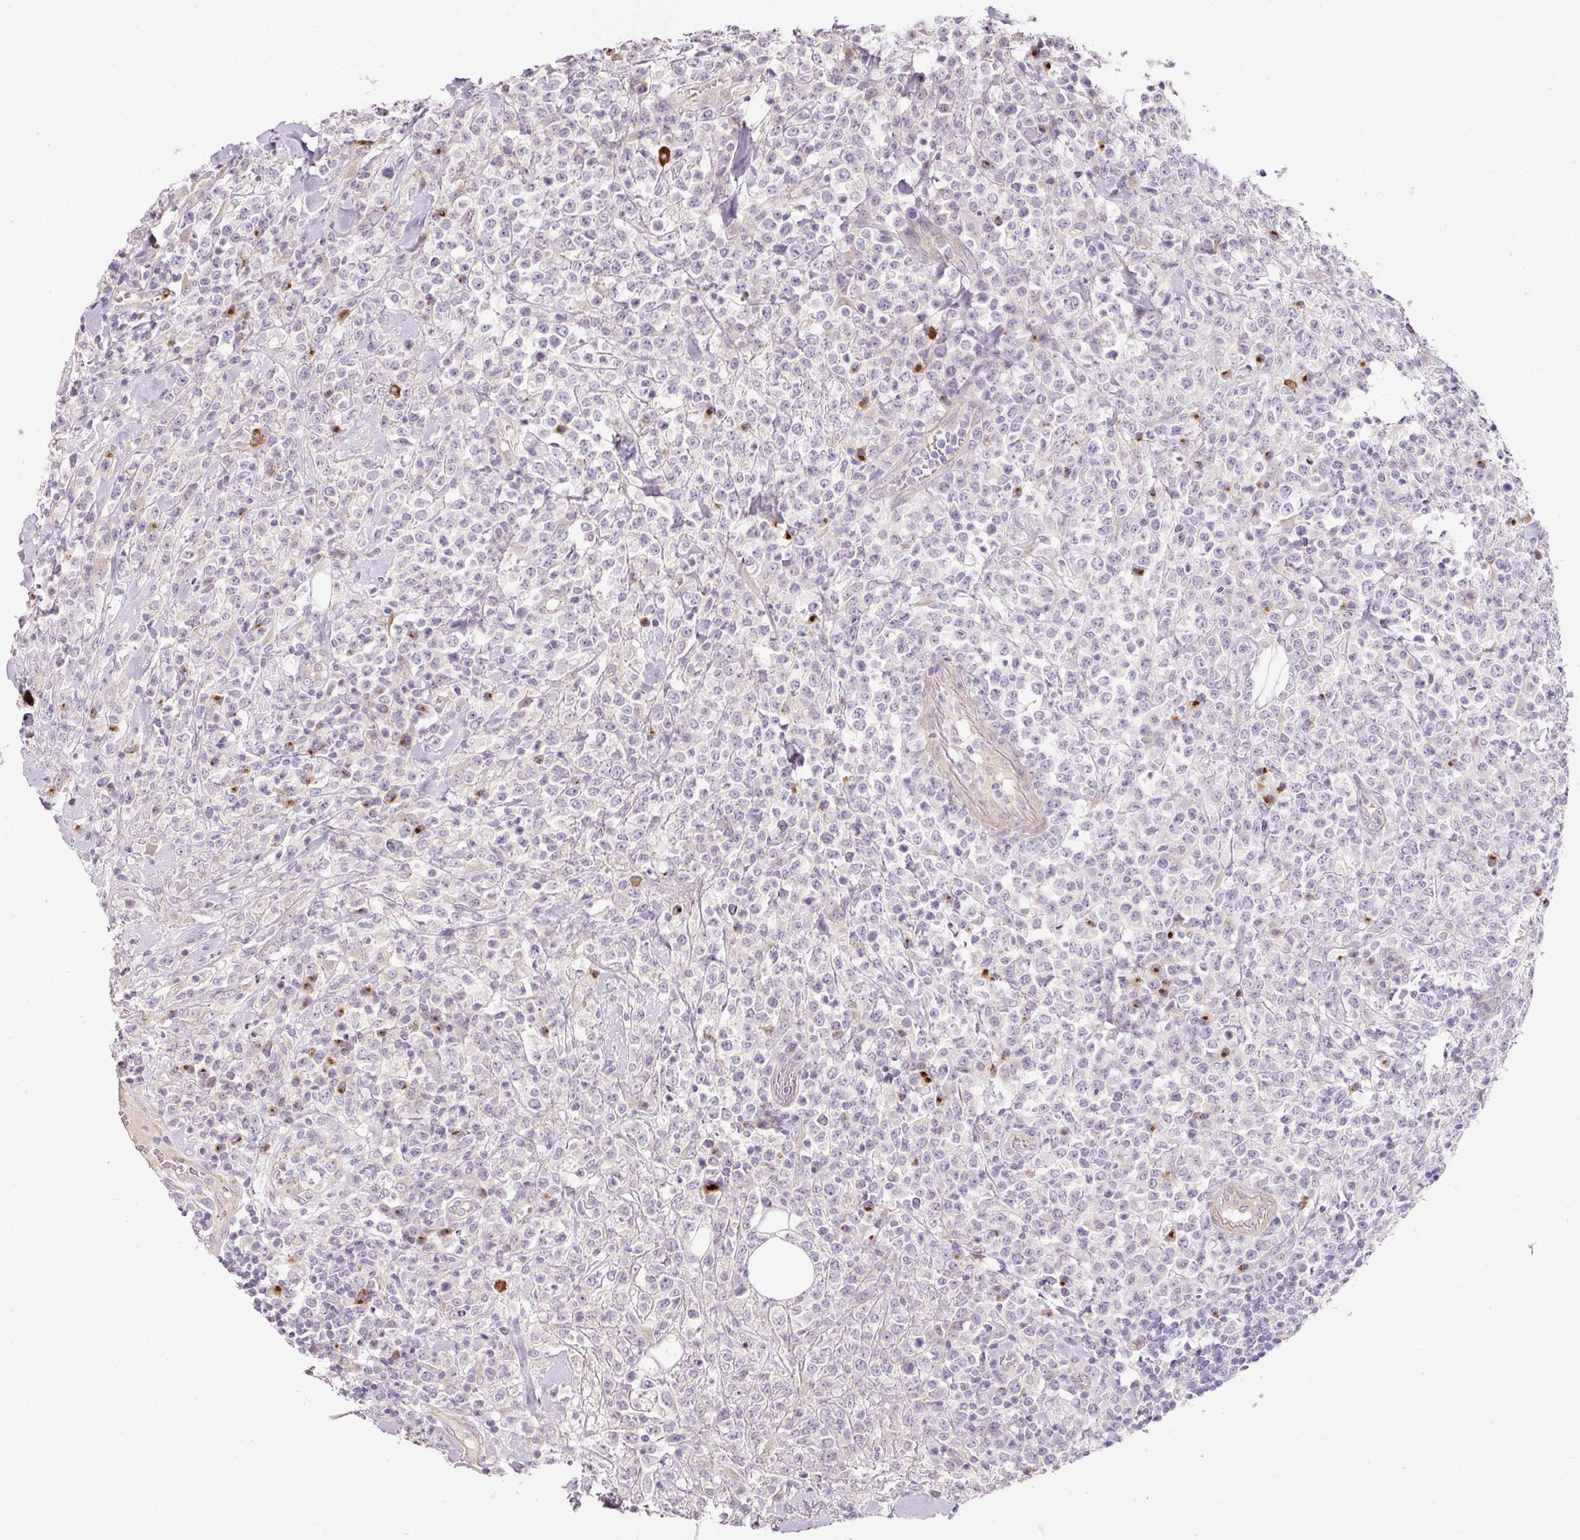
{"staining": {"intensity": "negative", "quantity": "none", "location": "none"}, "tissue": "lymphoma", "cell_type": "Tumor cells", "image_type": "cancer", "snomed": [{"axis": "morphology", "description": "Malignant lymphoma, non-Hodgkin's type, High grade"}, {"axis": "topography", "description": "Colon"}], "caption": "Immunohistochemical staining of human malignant lymphoma, non-Hodgkin's type (high-grade) shows no significant expression in tumor cells.", "gene": "NBPF11", "patient": {"sex": "female", "age": 53}}